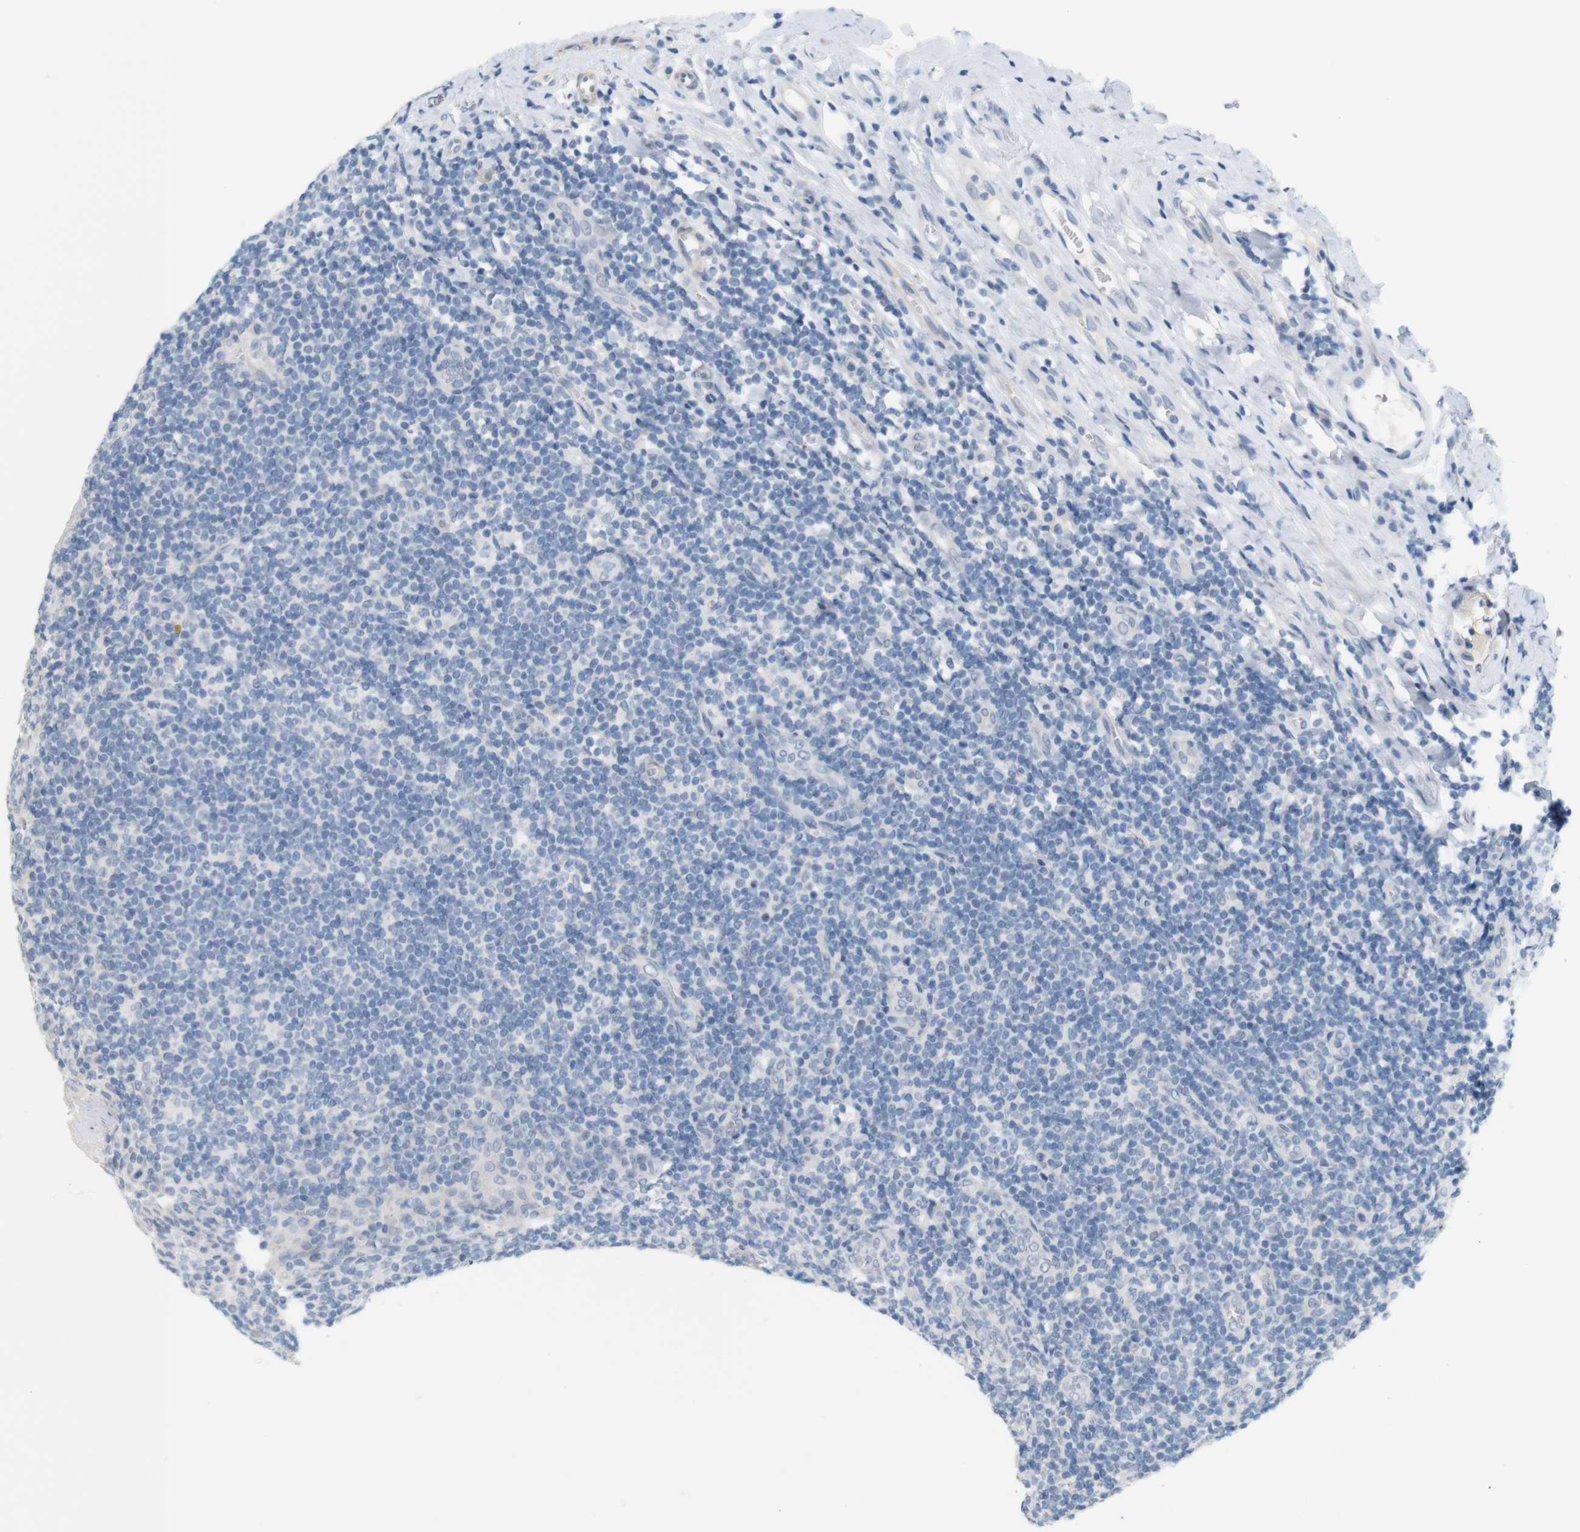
{"staining": {"intensity": "negative", "quantity": "none", "location": "none"}, "tissue": "tonsil", "cell_type": "Germinal center cells", "image_type": "normal", "snomed": [{"axis": "morphology", "description": "Normal tissue, NOS"}, {"axis": "topography", "description": "Tonsil"}], "caption": "IHC image of normal tonsil stained for a protein (brown), which demonstrates no staining in germinal center cells. Nuclei are stained in blue.", "gene": "HRH2", "patient": {"sex": "male", "age": 31}}